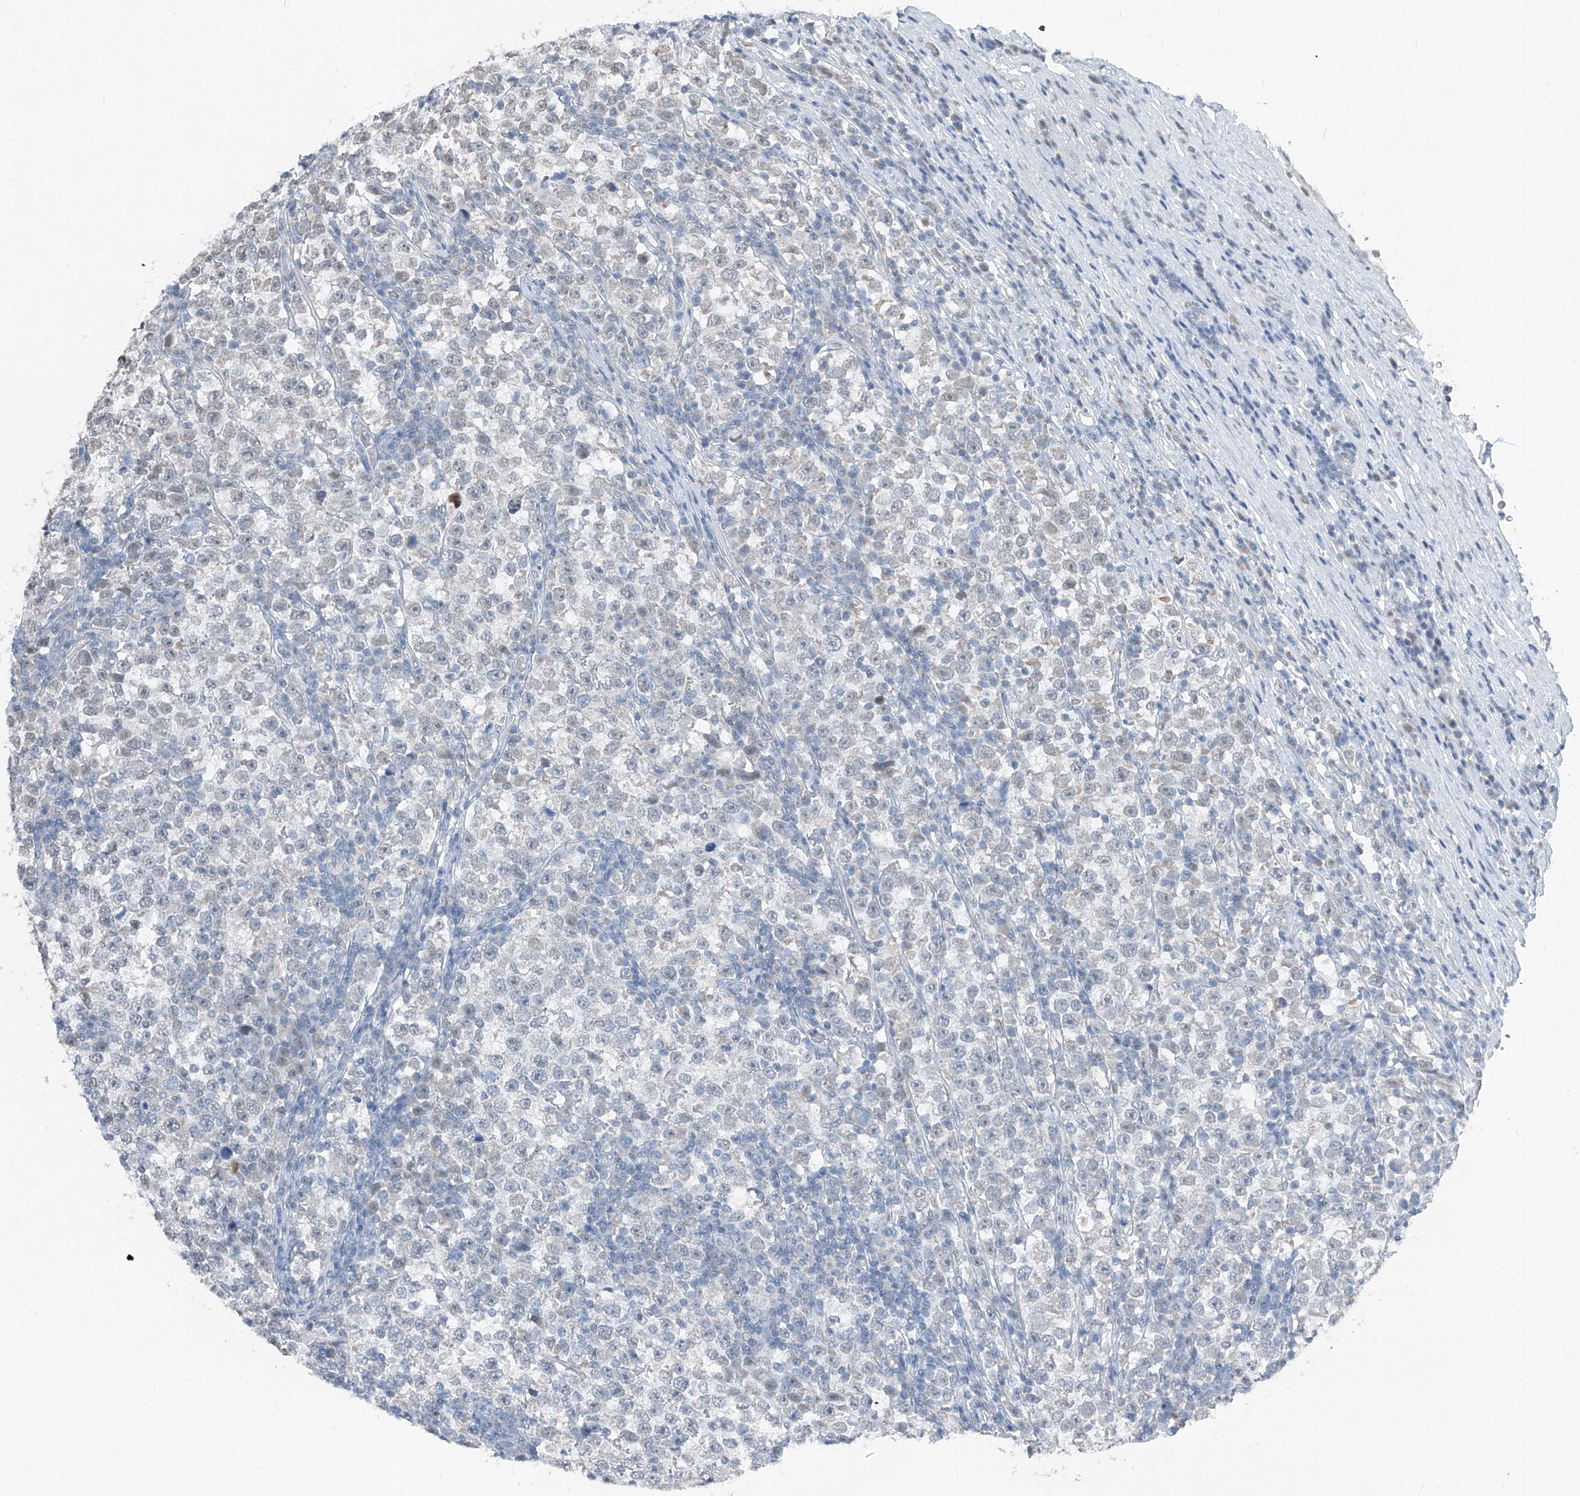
{"staining": {"intensity": "negative", "quantity": "none", "location": "none"}, "tissue": "testis cancer", "cell_type": "Tumor cells", "image_type": "cancer", "snomed": [{"axis": "morphology", "description": "Normal tissue, NOS"}, {"axis": "morphology", "description": "Seminoma, NOS"}, {"axis": "topography", "description": "Testis"}], "caption": "High power microscopy image of an immunohistochemistry photomicrograph of seminoma (testis), revealing no significant expression in tumor cells. The staining was performed using DAB (3,3'-diaminobenzidine) to visualize the protein expression in brown, while the nuclei were stained in blue with hematoxylin (Magnification: 20x).", "gene": "DYRK1B", "patient": {"sex": "male", "age": 43}}